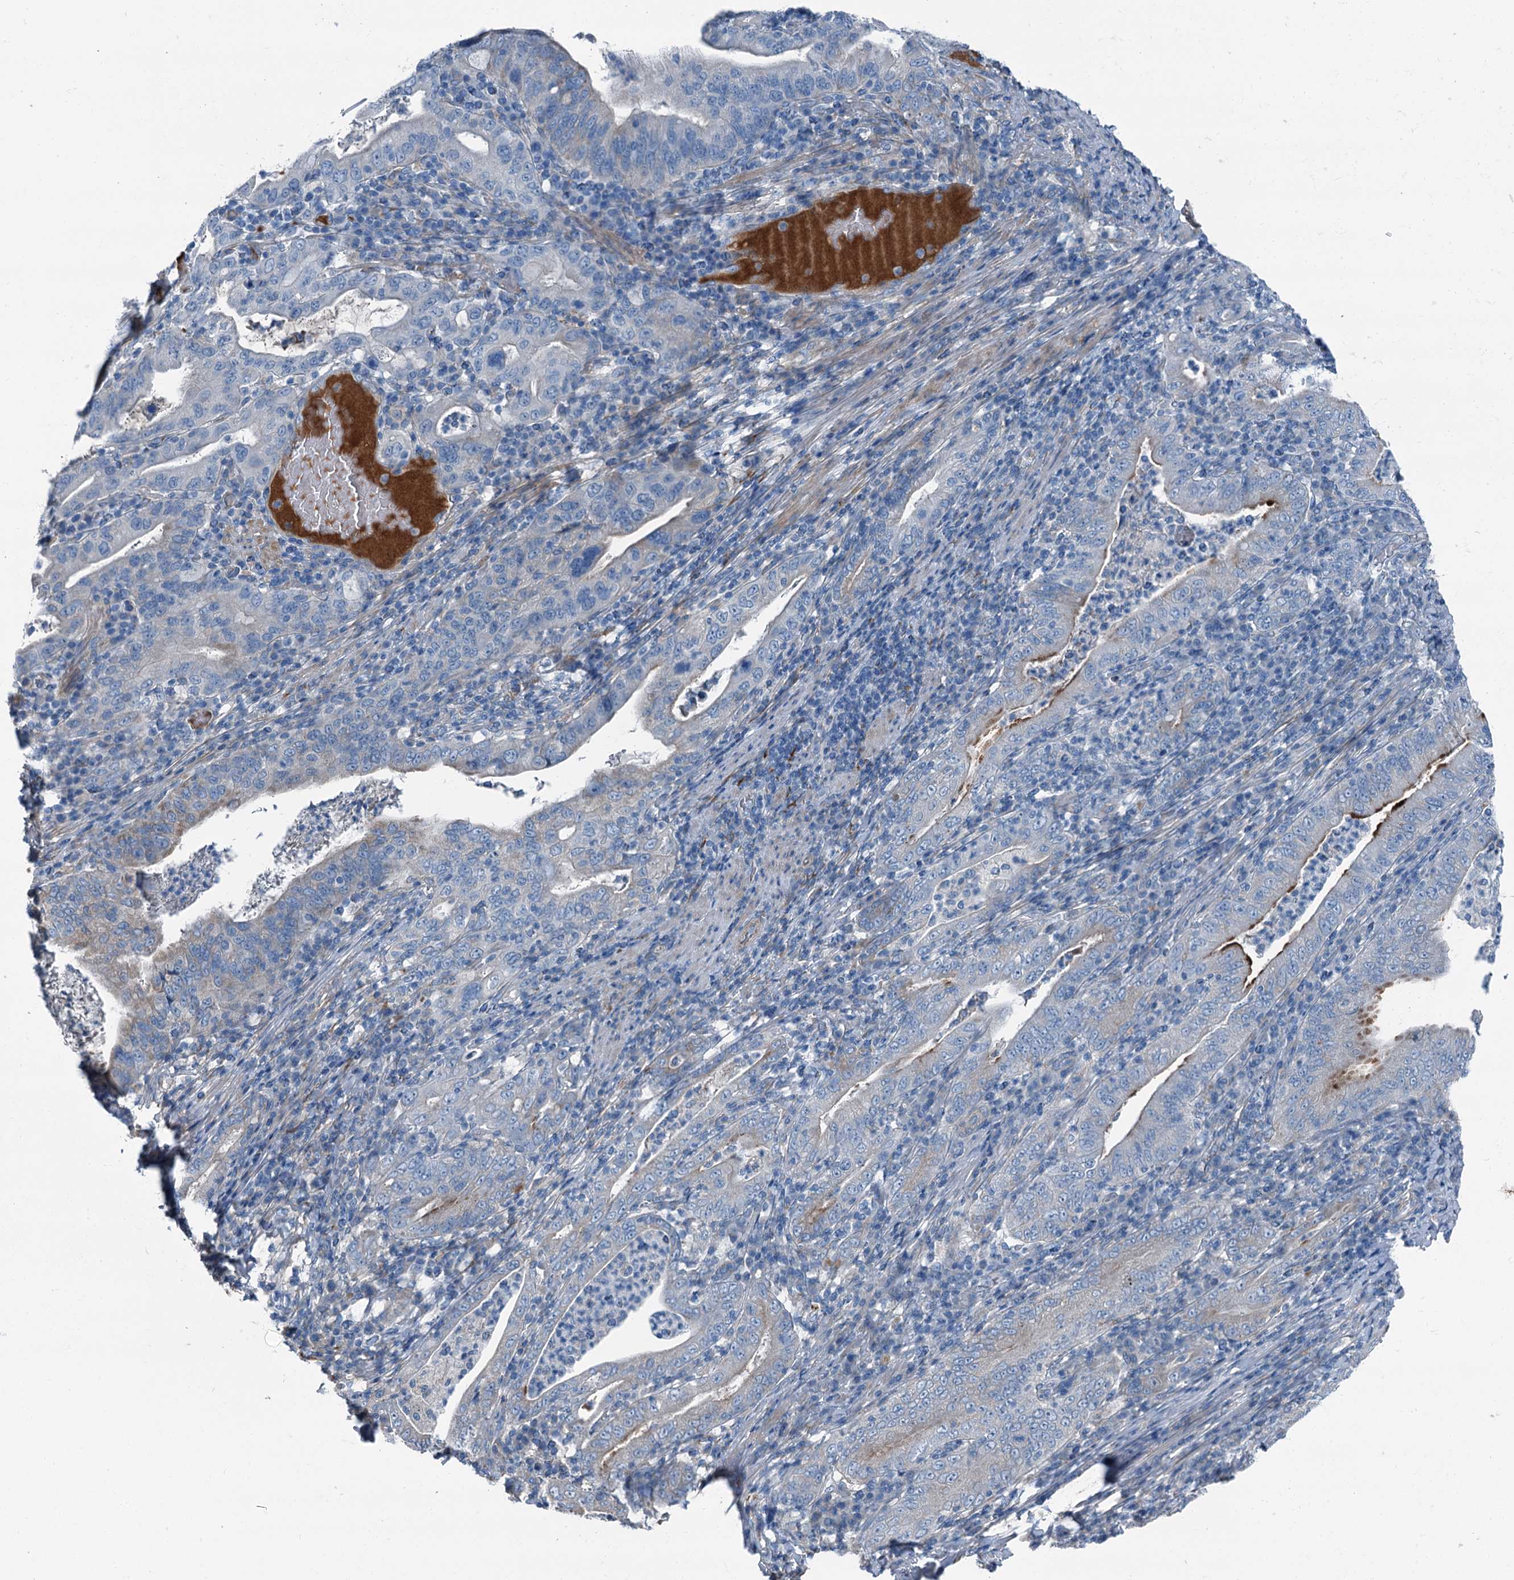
{"staining": {"intensity": "moderate", "quantity": "<25%", "location": "cytoplasmic/membranous"}, "tissue": "stomach cancer", "cell_type": "Tumor cells", "image_type": "cancer", "snomed": [{"axis": "morphology", "description": "Normal tissue, NOS"}, {"axis": "morphology", "description": "Adenocarcinoma, NOS"}, {"axis": "topography", "description": "Esophagus"}, {"axis": "topography", "description": "Stomach, upper"}, {"axis": "topography", "description": "Peripheral nerve tissue"}], "caption": "A low amount of moderate cytoplasmic/membranous expression is appreciated in about <25% of tumor cells in stomach adenocarcinoma tissue. (IHC, brightfield microscopy, high magnification).", "gene": "AXL", "patient": {"sex": "male", "age": 62}}